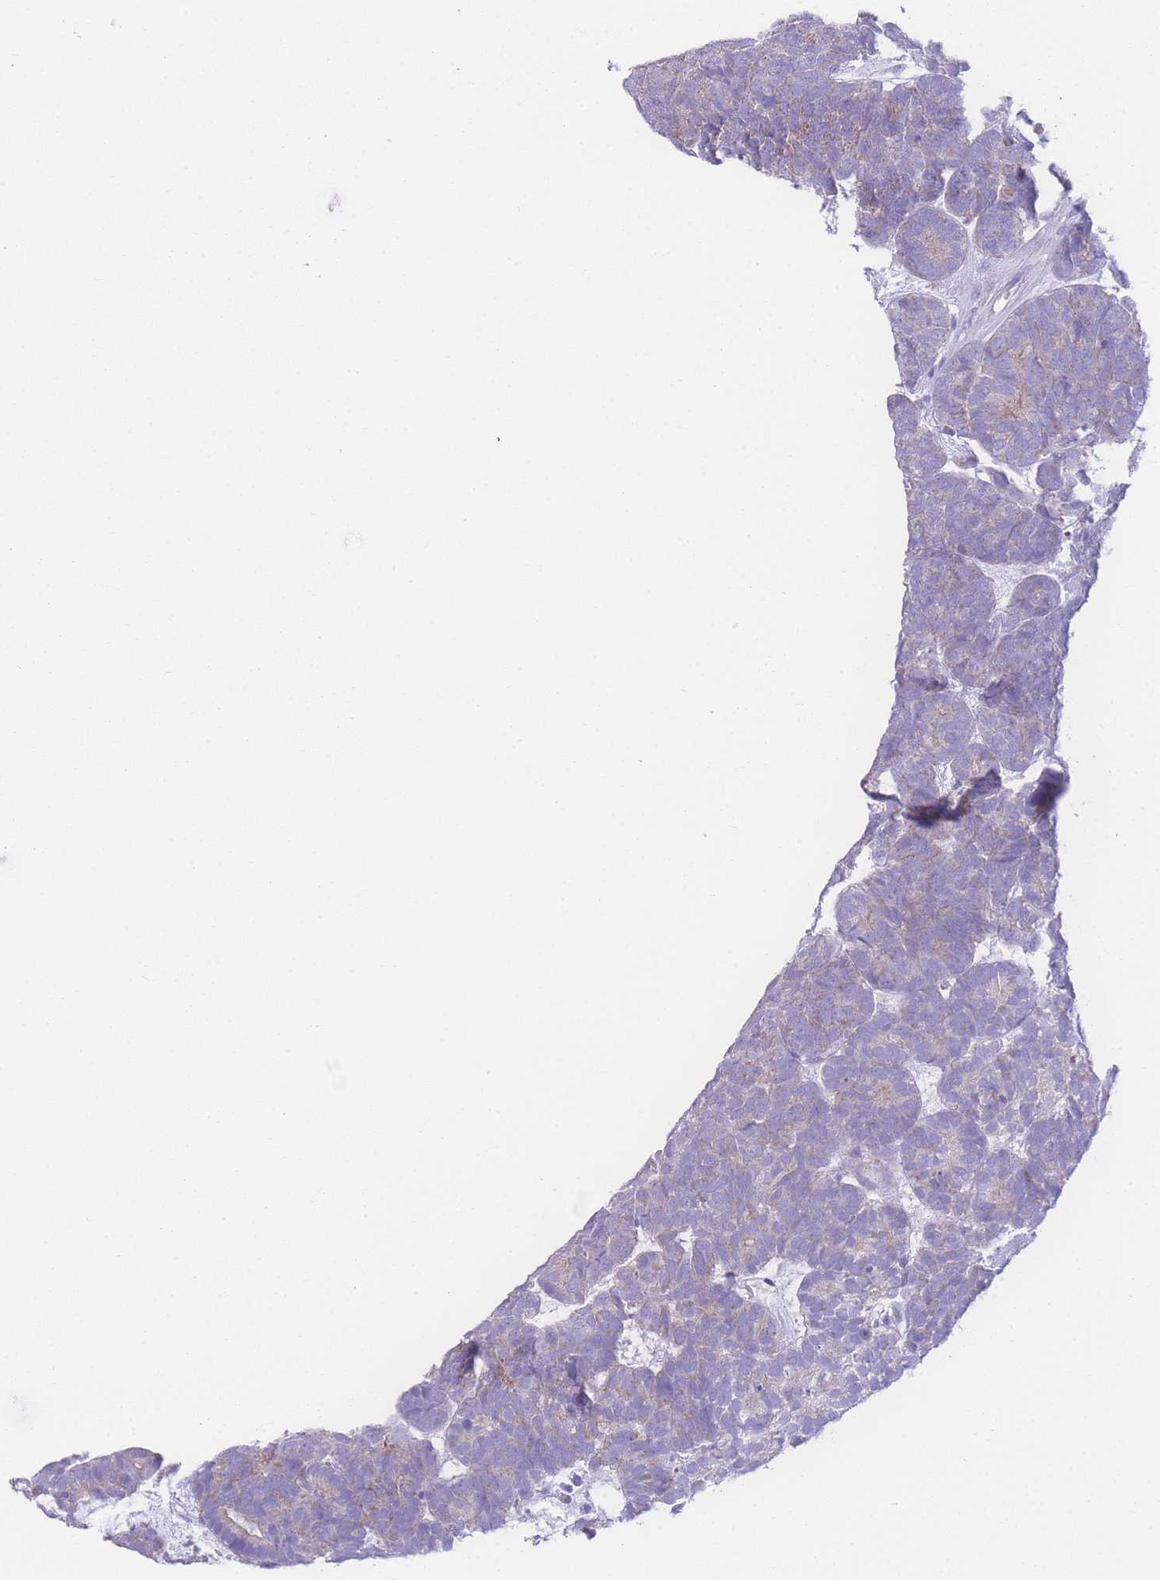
{"staining": {"intensity": "negative", "quantity": "none", "location": "none"}, "tissue": "head and neck cancer", "cell_type": "Tumor cells", "image_type": "cancer", "snomed": [{"axis": "morphology", "description": "Adenocarcinoma, NOS"}, {"axis": "topography", "description": "Head-Neck"}], "caption": "A high-resolution histopathology image shows IHC staining of adenocarcinoma (head and neck), which shows no significant staining in tumor cells.", "gene": "NBEAL1", "patient": {"sex": "female", "age": 81}}